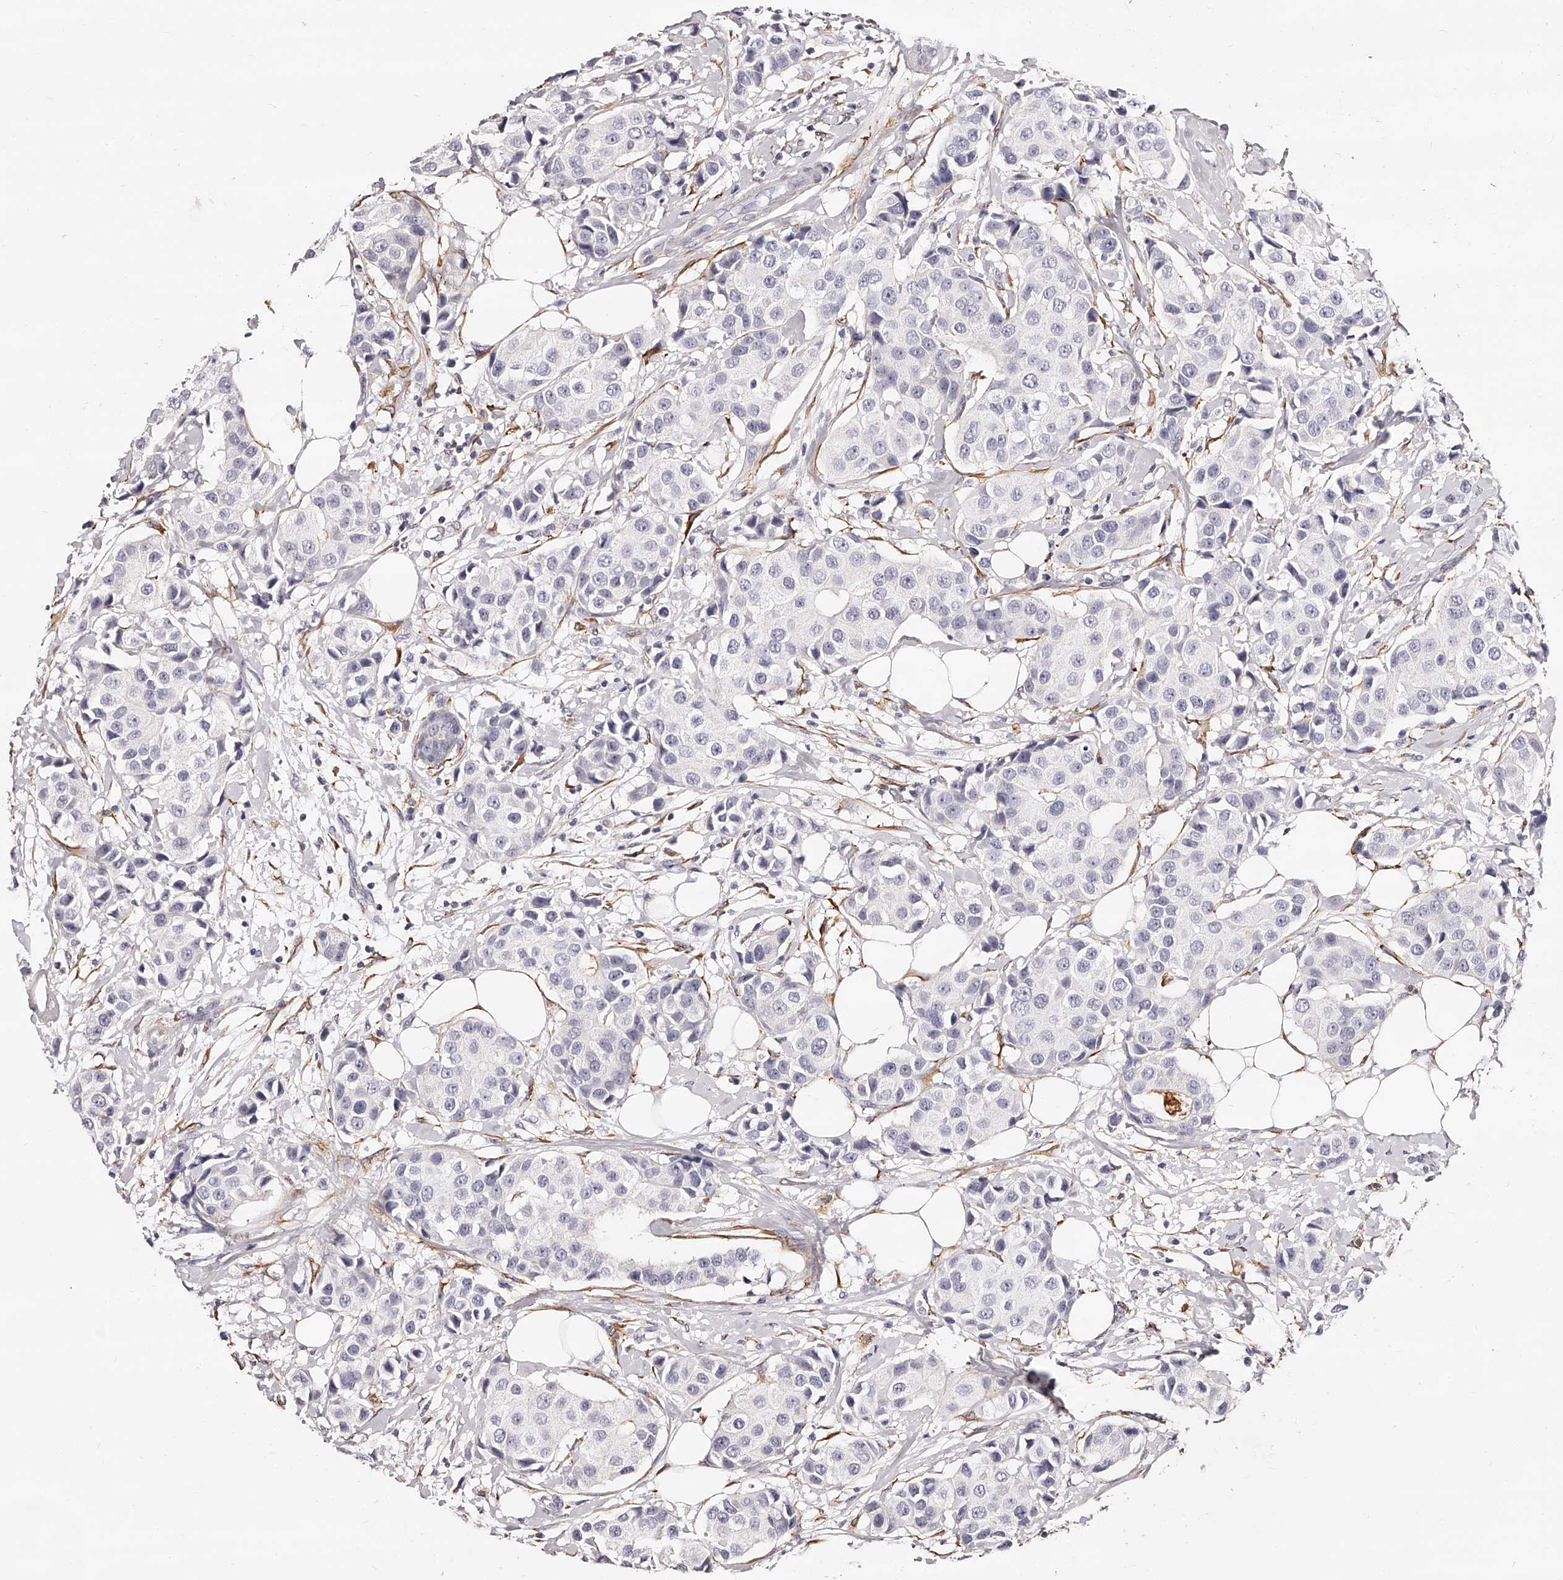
{"staining": {"intensity": "negative", "quantity": "none", "location": "none"}, "tissue": "breast cancer", "cell_type": "Tumor cells", "image_type": "cancer", "snomed": [{"axis": "morphology", "description": "Normal tissue, NOS"}, {"axis": "morphology", "description": "Duct carcinoma"}, {"axis": "topography", "description": "Breast"}], "caption": "DAB (3,3'-diaminobenzidine) immunohistochemical staining of human breast cancer shows no significant staining in tumor cells. The staining was performed using DAB (3,3'-diaminobenzidine) to visualize the protein expression in brown, while the nuclei were stained in blue with hematoxylin (Magnification: 20x).", "gene": "CD82", "patient": {"sex": "female", "age": 39}}